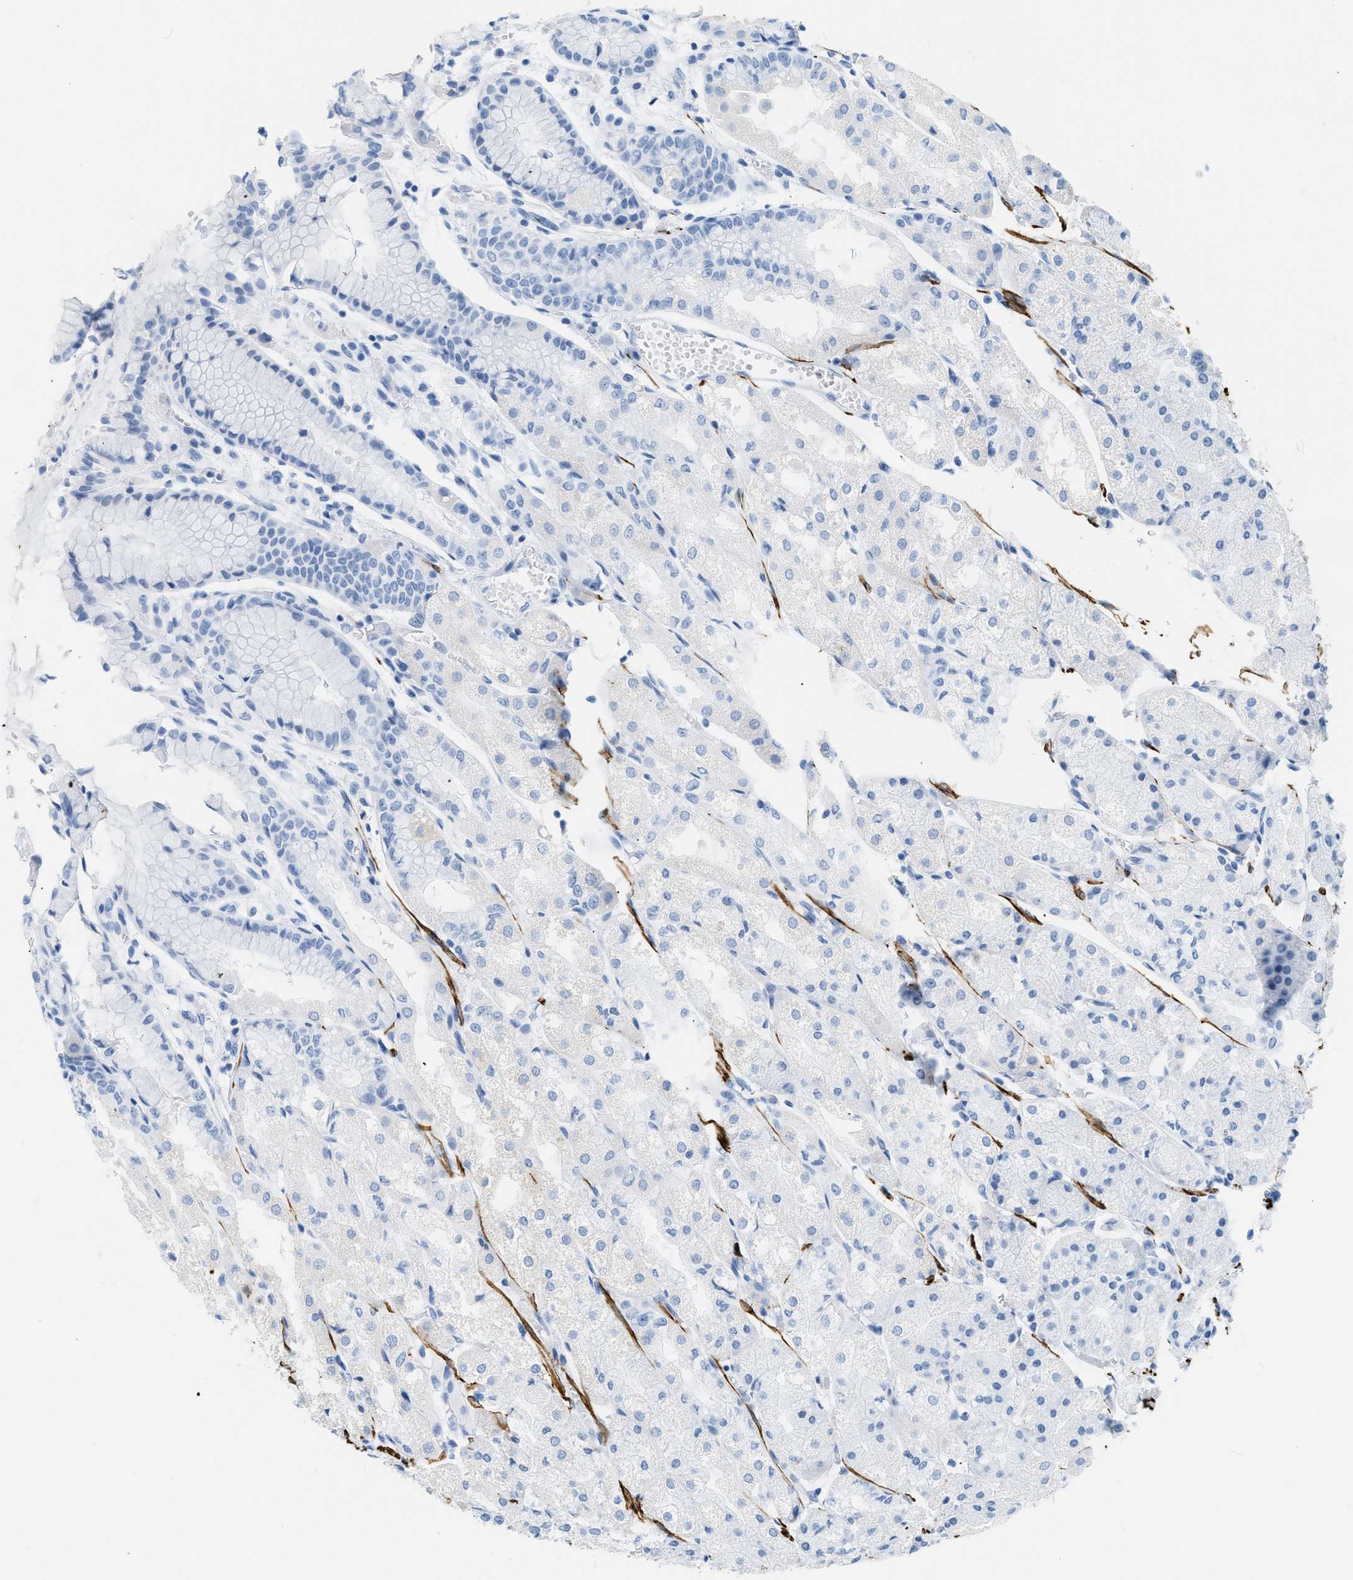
{"staining": {"intensity": "negative", "quantity": "none", "location": "none"}, "tissue": "stomach", "cell_type": "Glandular cells", "image_type": "normal", "snomed": [{"axis": "morphology", "description": "Normal tissue, NOS"}, {"axis": "topography", "description": "Stomach, upper"}], "caption": "The photomicrograph displays no staining of glandular cells in normal stomach.", "gene": "DES", "patient": {"sex": "male", "age": 72}}